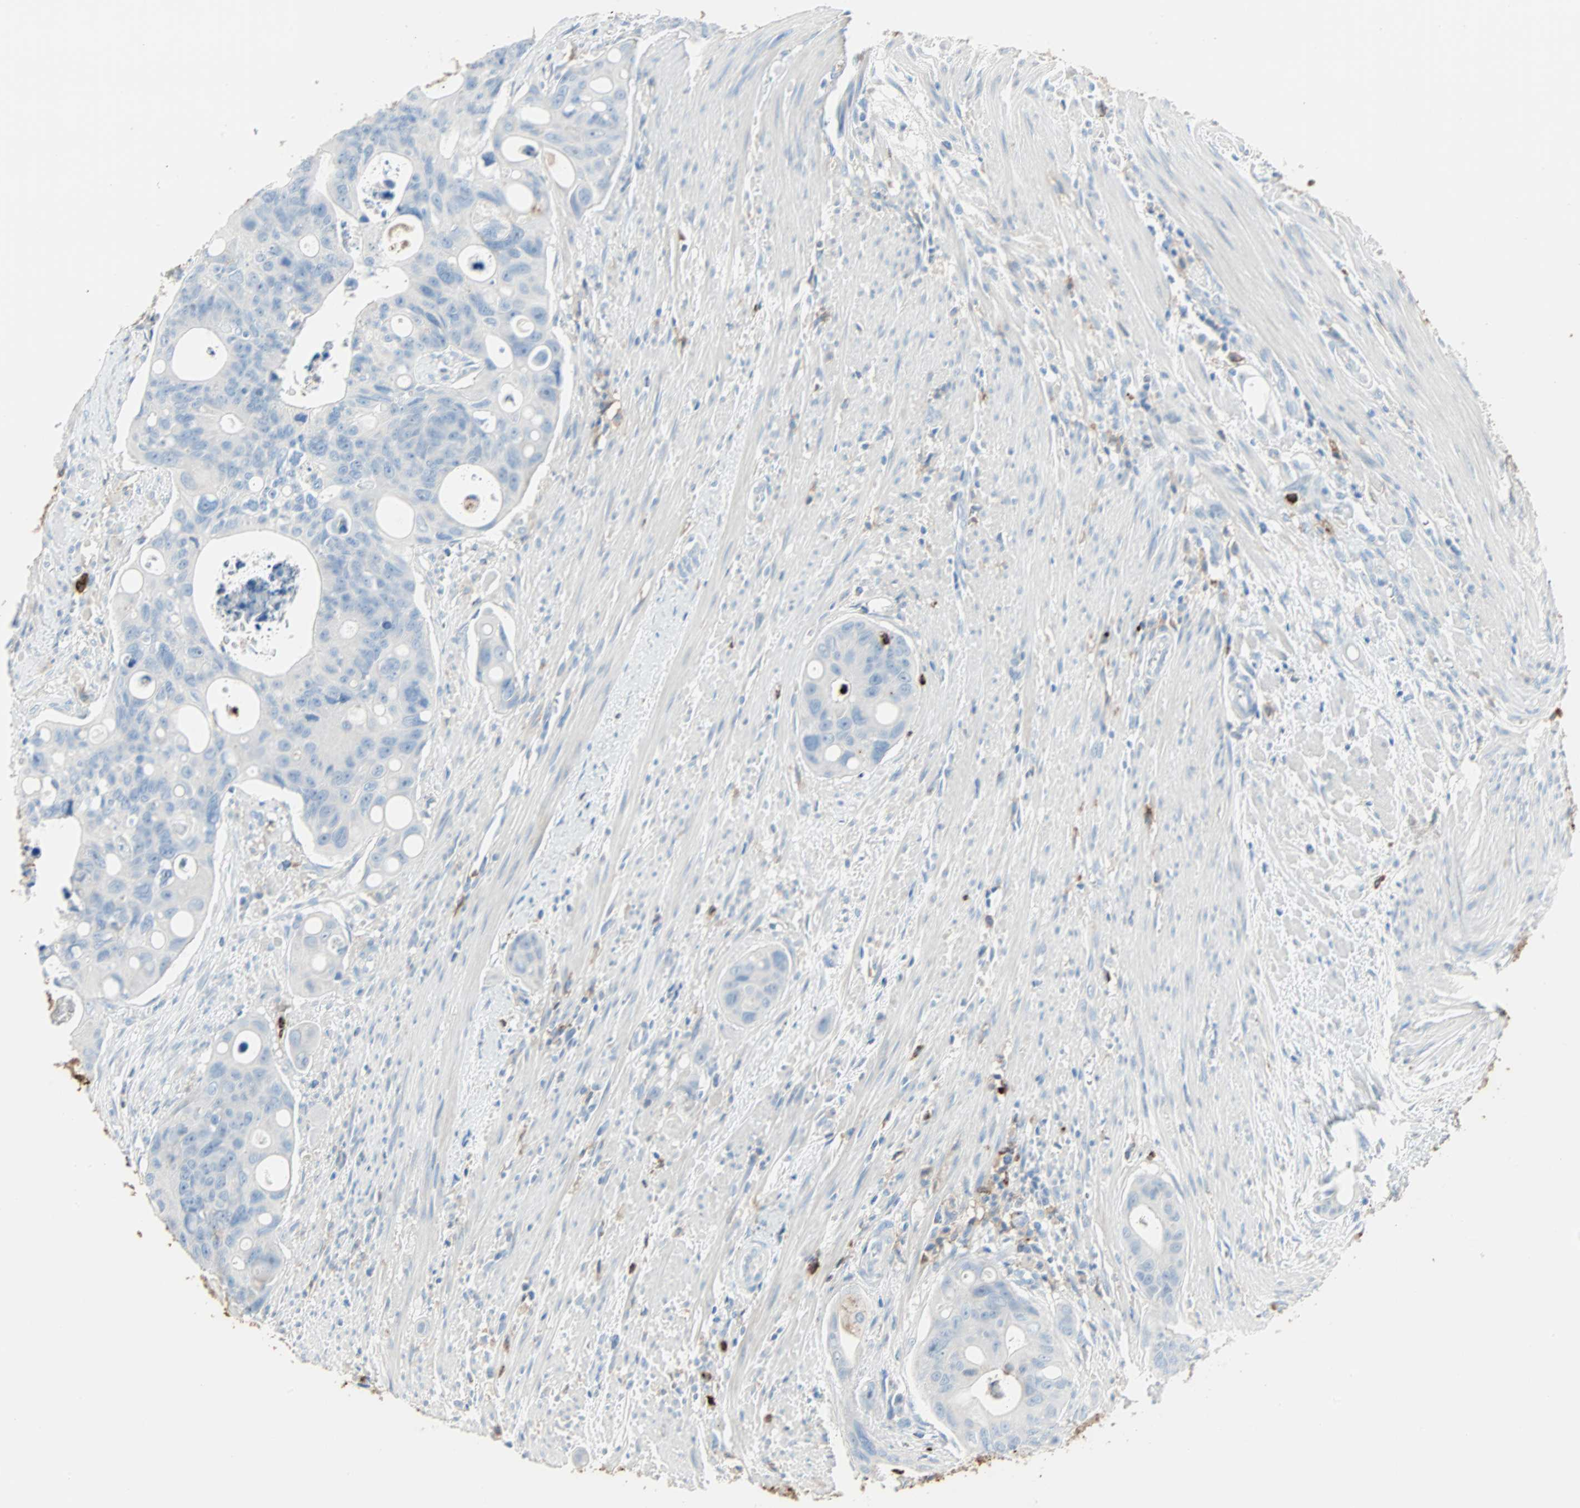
{"staining": {"intensity": "negative", "quantity": "none", "location": "none"}, "tissue": "colorectal cancer", "cell_type": "Tumor cells", "image_type": "cancer", "snomed": [{"axis": "morphology", "description": "Adenocarcinoma, NOS"}, {"axis": "topography", "description": "Colon"}], "caption": "Immunohistochemical staining of human colorectal cancer demonstrates no significant expression in tumor cells. Brightfield microscopy of IHC stained with DAB (3,3'-diaminobenzidine) (brown) and hematoxylin (blue), captured at high magnification.", "gene": "CLEC4A", "patient": {"sex": "female", "age": 57}}